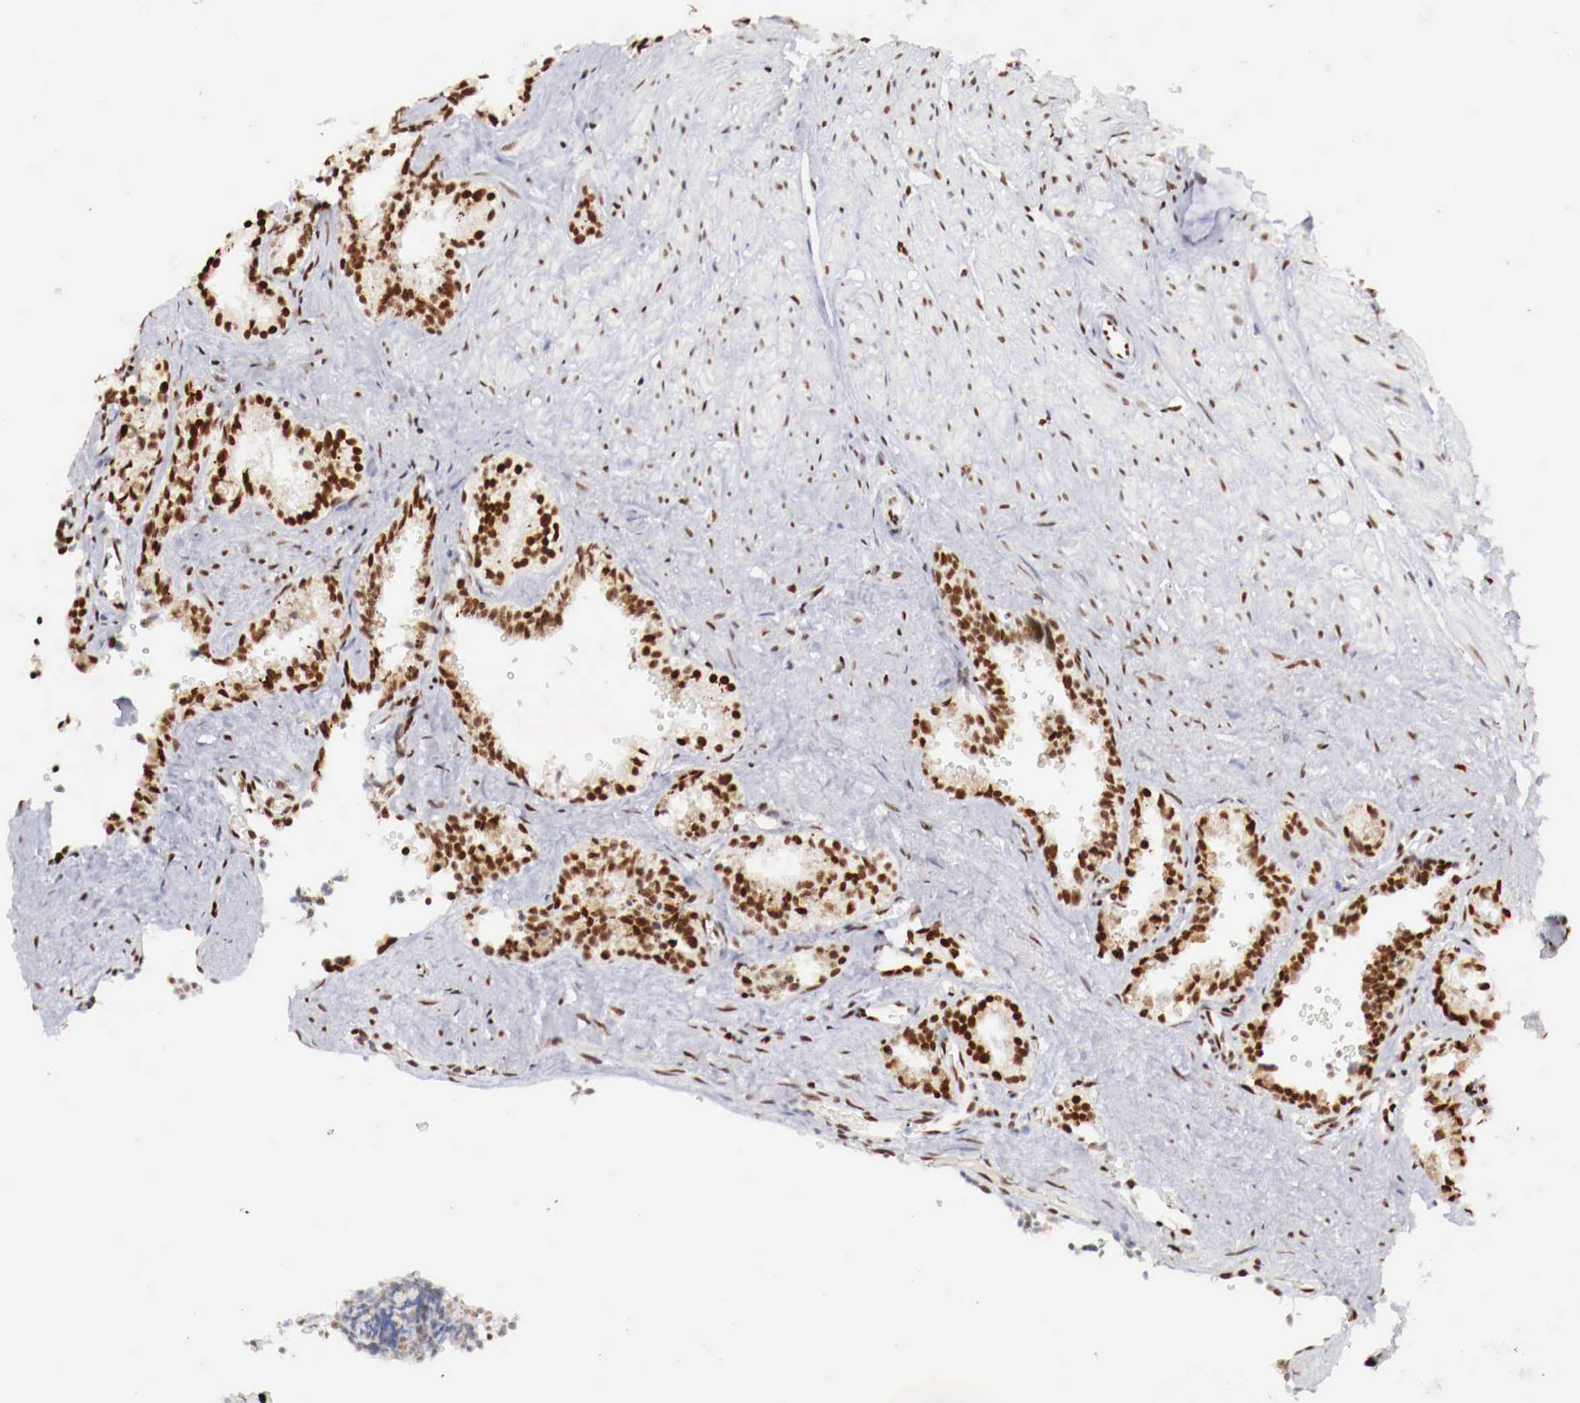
{"staining": {"intensity": "strong", "quantity": ">75%", "location": "nuclear"}, "tissue": "seminal vesicle", "cell_type": "Glandular cells", "image_type": "normal", "snomed": [{"axis": "morphology", "description": "Normal tissue, NOS"}, {"axis": "topography", "description": "Seminal veicle"}], "caption": "Benign seminal vesicle displays strong nuclear expression in approximately >75% of glandular cells, visualized by immunohistochemistry. (IHC, brightfield microscopy, high magnification).", "gene": "MAX", "patient": {"sex": "male", "age": 60}}